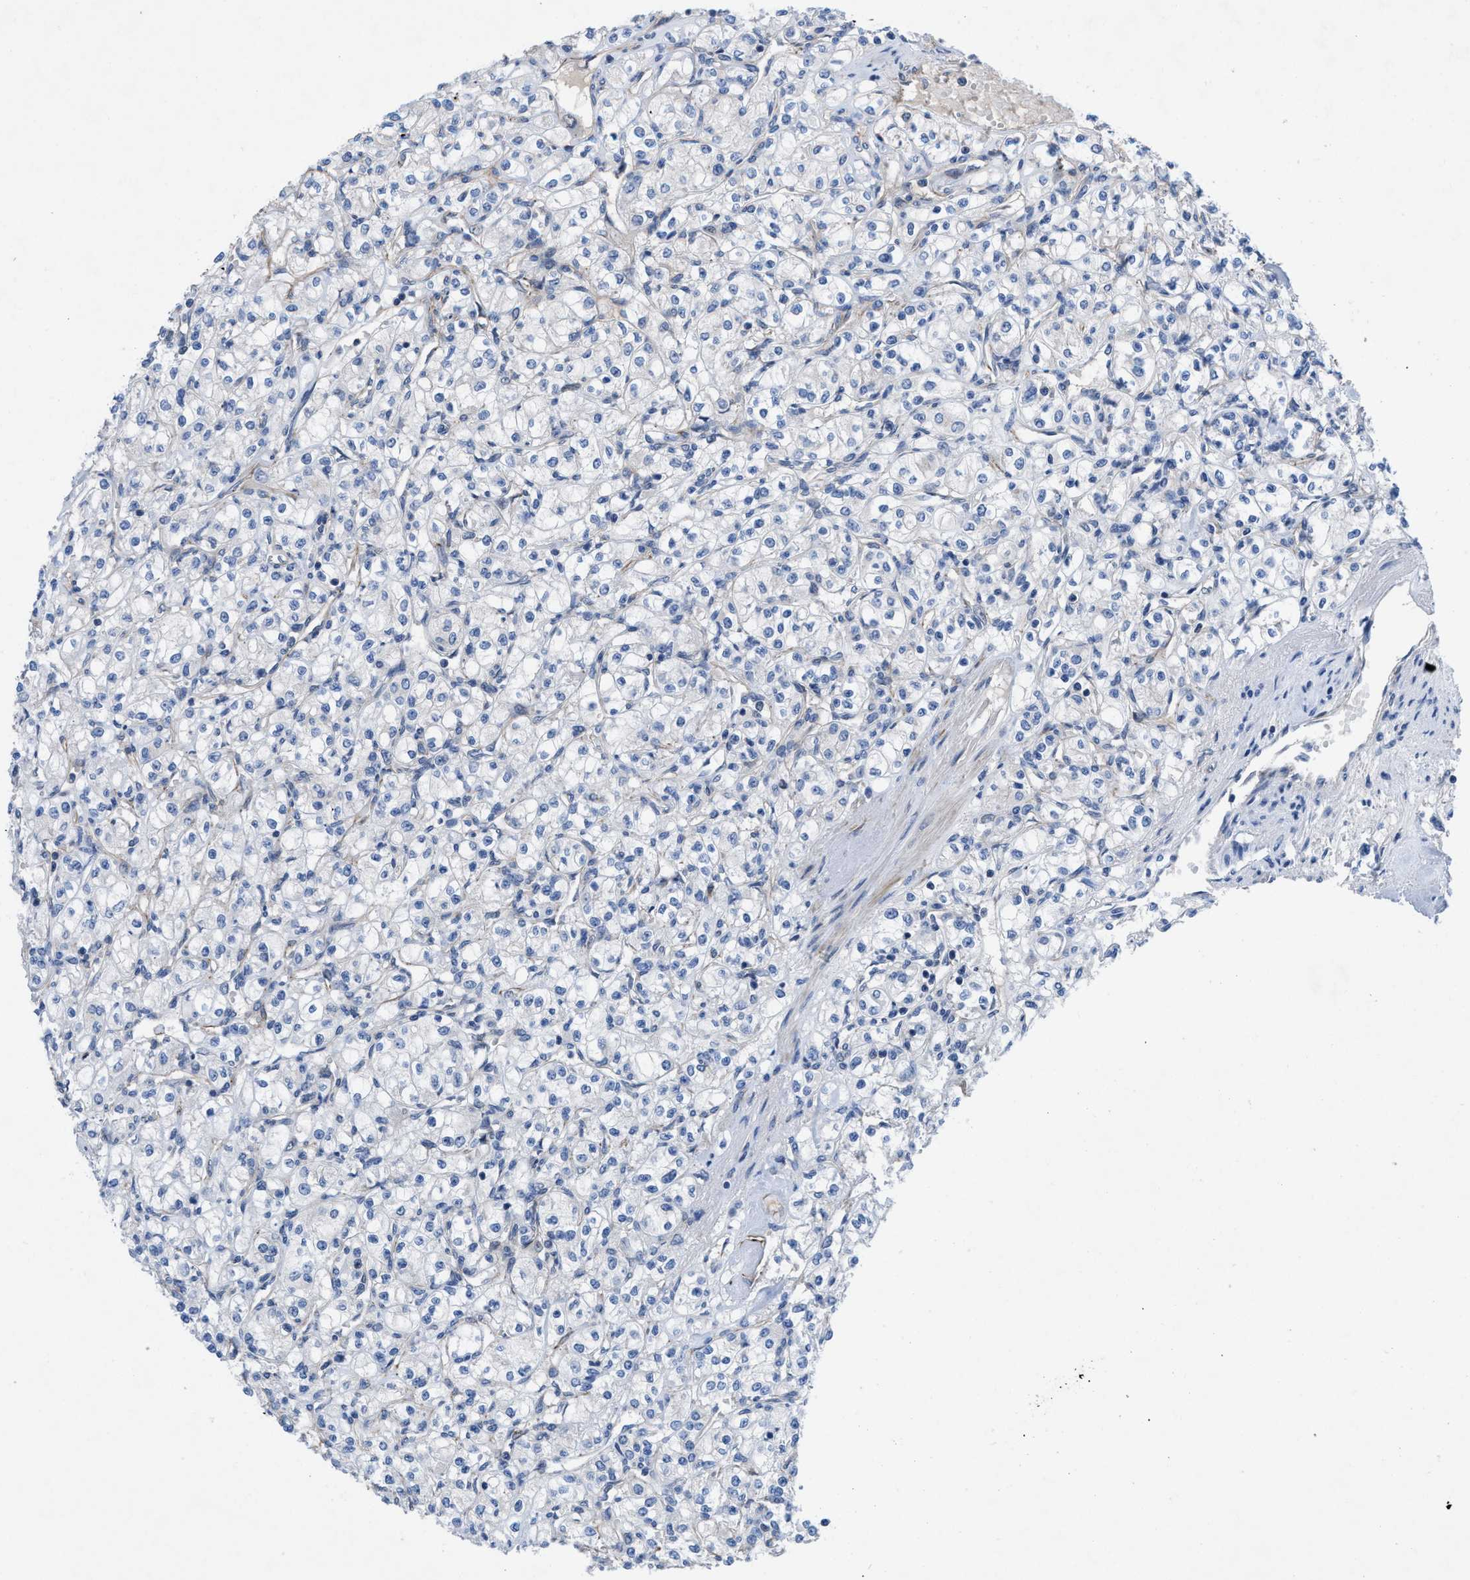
{"staining": {"intensity": "negative", "quantity": "none", "location": "none"}, "tissue": "renal cancer", "cell_type": "Tumor cells", "image_type": "cancer", "snomed": [{"axis": "morphology", "description": "Adenocarcinoma, NOS"}, {"axis": "topography", "description": "Kidney"}], "caption": "This photomicrograph is of renal cancer (adenocarcinoma) stained with immunohistochemistry to label a protein in brown with the nuclei are counter-stained blue. There is no positivity in tumor cells. (DAB IHC, high magnification).", "gene": "IL17RE", "patient": {"sex": "male", "age": 77}}